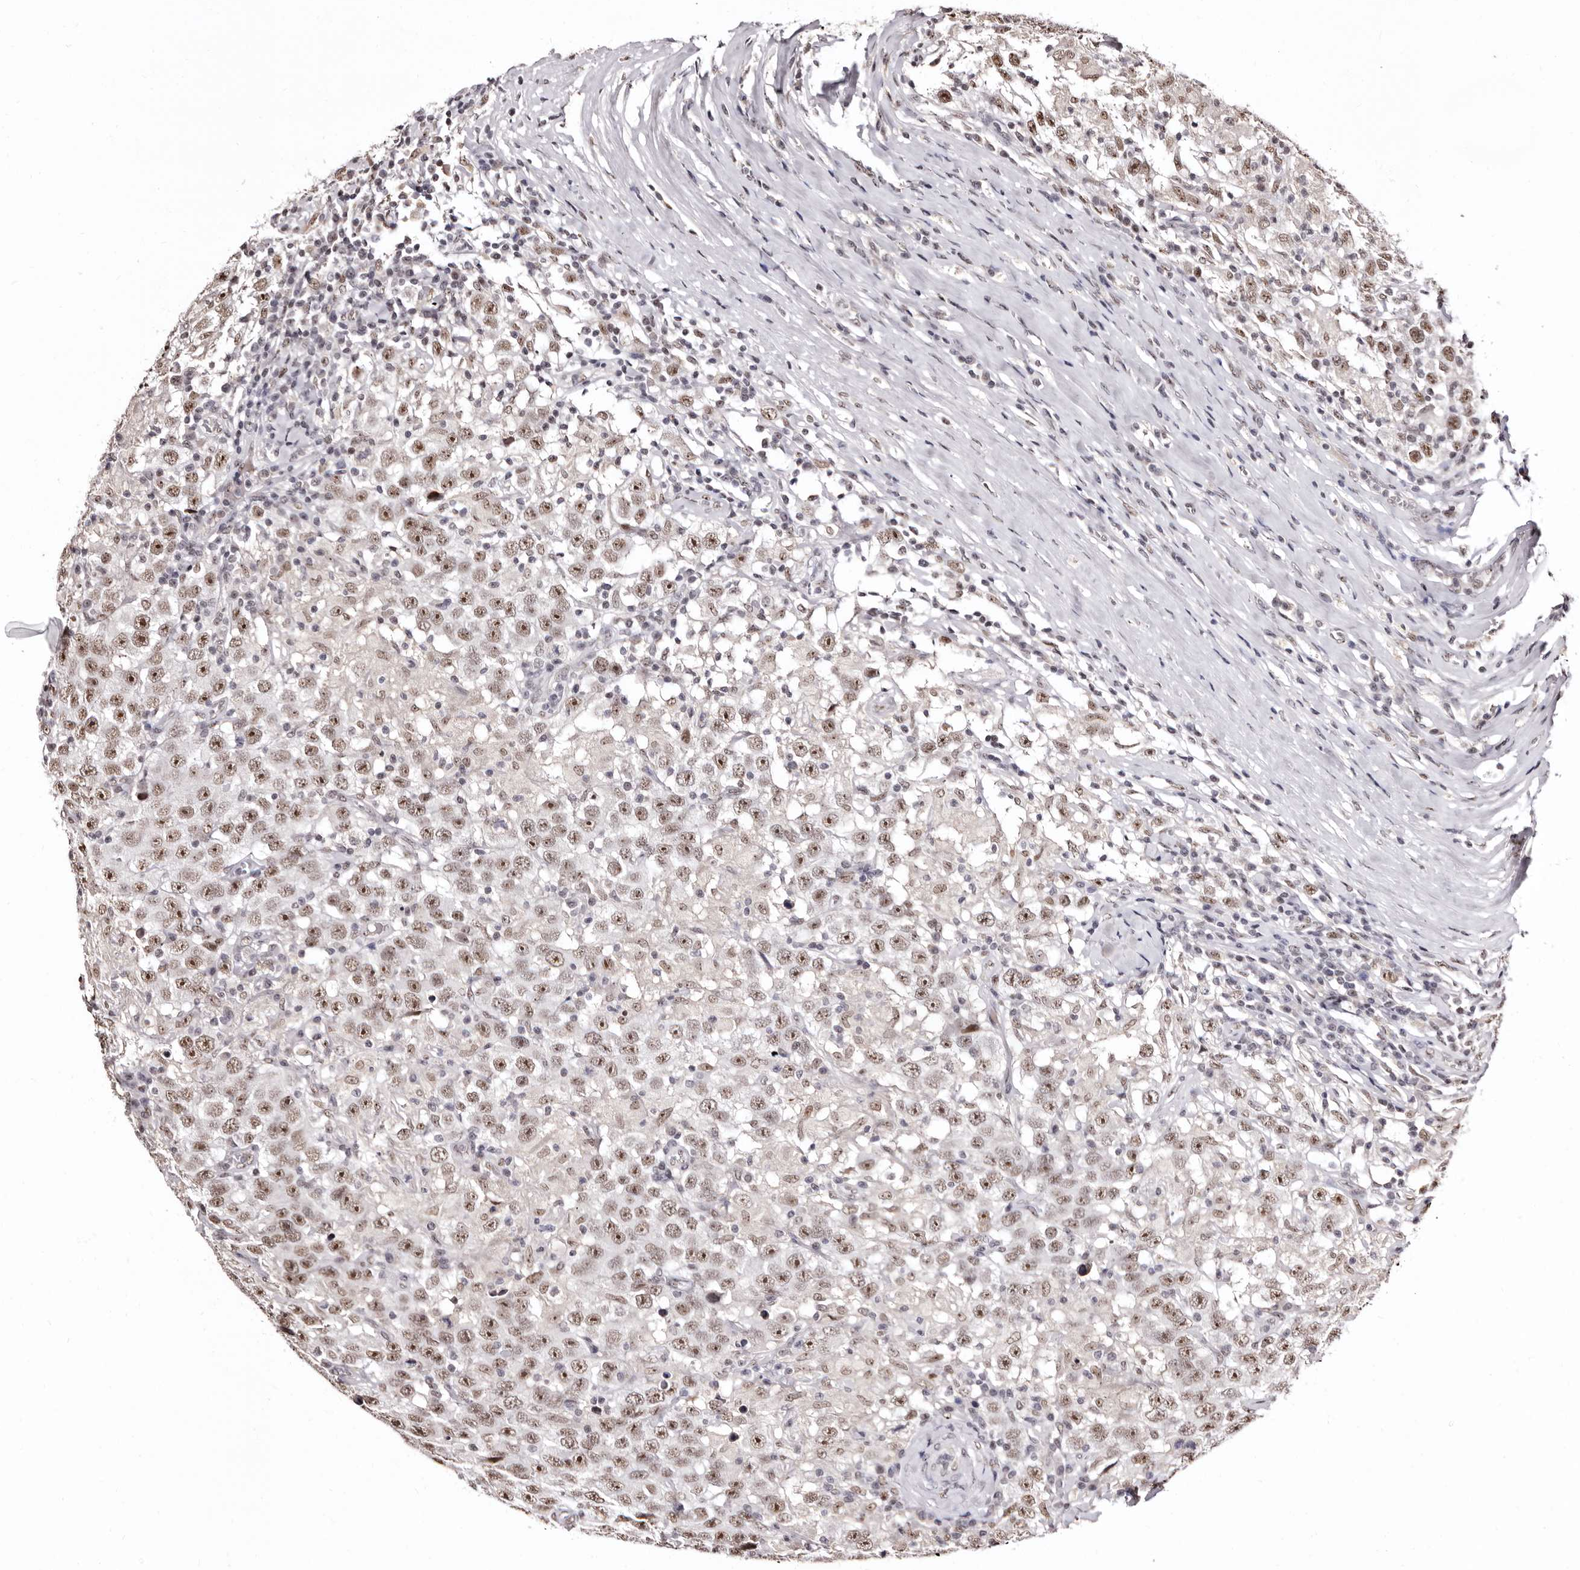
{"staining": {"intensity": "moderate", "quantity": ">75%", "location": "nuclear"}, "tissue": "testis cancer", "cell_type": "Tumor cells", "image_type": "cancer", "snomed": [{"axis": "morphology", "description": "Seminoma, NOS"}, {"axis": "topography", "description": "Testis"}], "caption": "Protein expression analysis of human testis cancer reveals moderate nuclear positivity in approximately >75% of tumor cells. Nuclei are stained in blue.", "gene": "ANAPC11", "patient": {"sex": "male", "age": 41}}